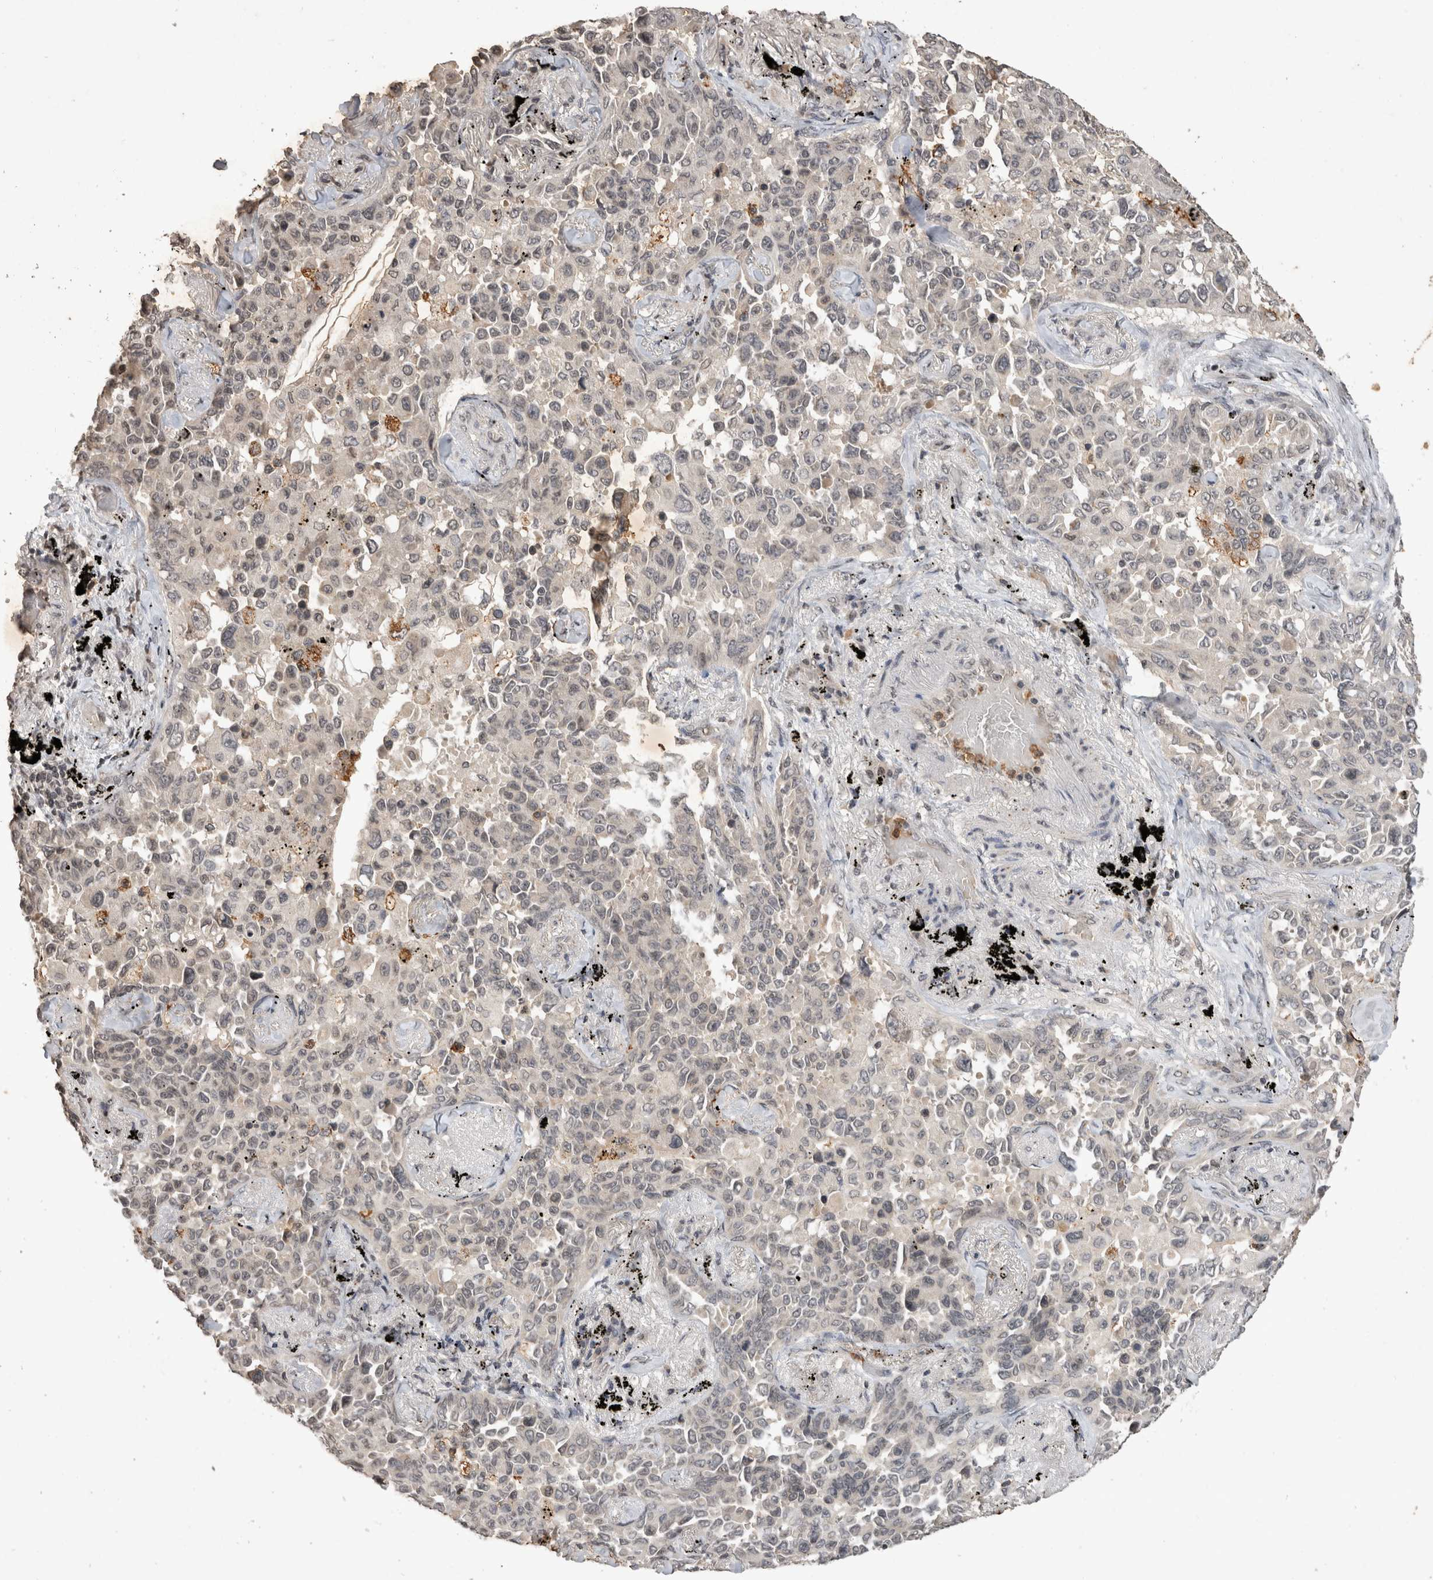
{"staining": {"intensity": "negative", "quantity": "none", "location": "none"}, "tissue": "lung cancer", "cell_type": "Tumor cells", "image_type": "cancer", "snomed": [{"axis": "morphology", "description": "Adenocarcinoma, NOS"}, {"axis": "topography", "description": "Lung"}], "caption": "Lung cancer (adenocarcinoma) was stained to show a protein in brown. There is no significant expression in tumor cells.", "gene": "HRK", "patient": {"sex": "female", "age": 67}}